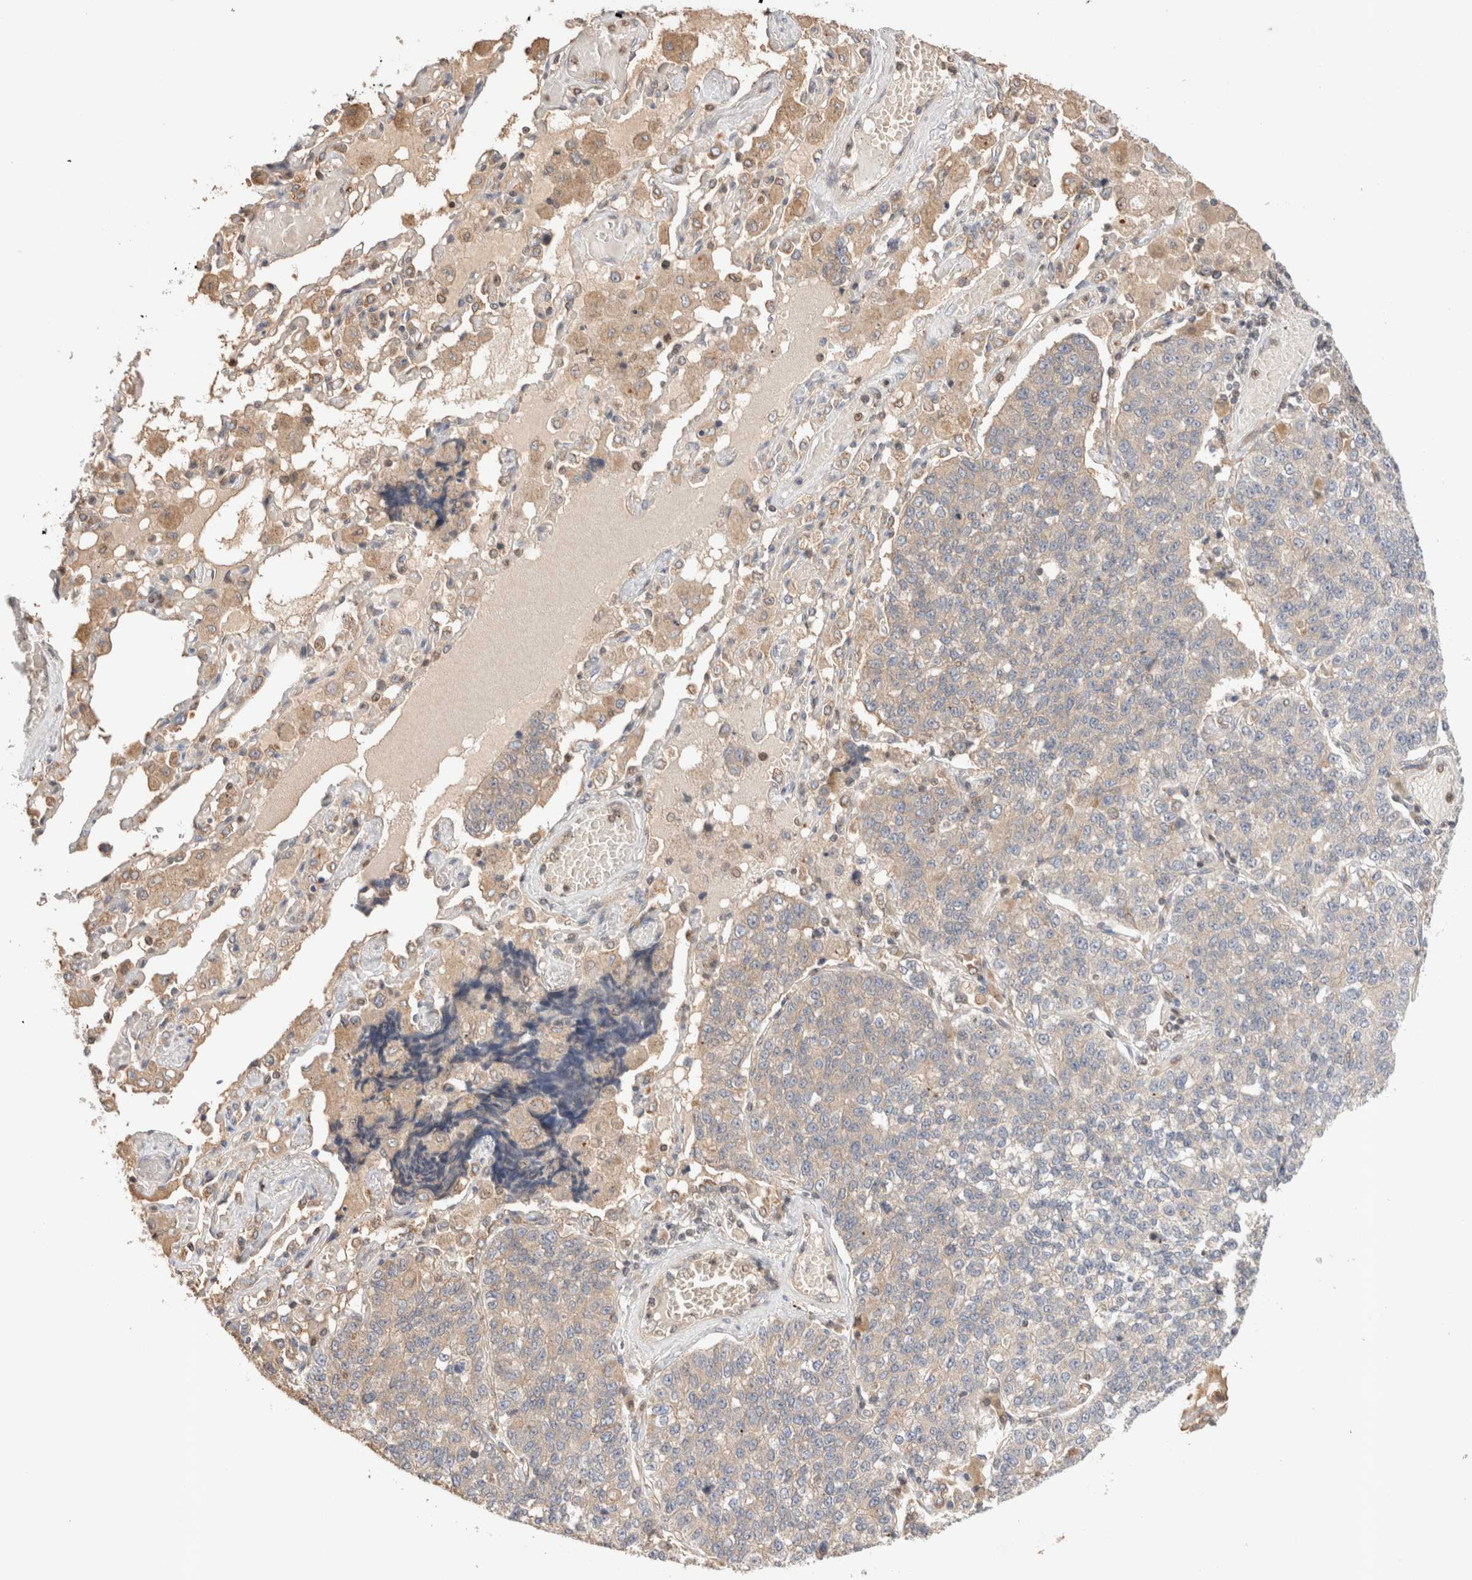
{"staining": {"intensity": "weak", "quantity": "<25%", "location": "cytoplasmic/membranous"}, "tissue": "lung cancer", "cell_type": "Tumor cells", "image_type": "cancer", "snomed": [{"axis": "morphology", "description": "Adenocarcinoma, NOS"}, {"axis": "topography", "description": "Lung"}], "caption": "Tumor cells show no significant expression in lung cancer (adenocarcinoma).", "gene": "SIKE1", "patient": {"sex": "male", "age": 49}}